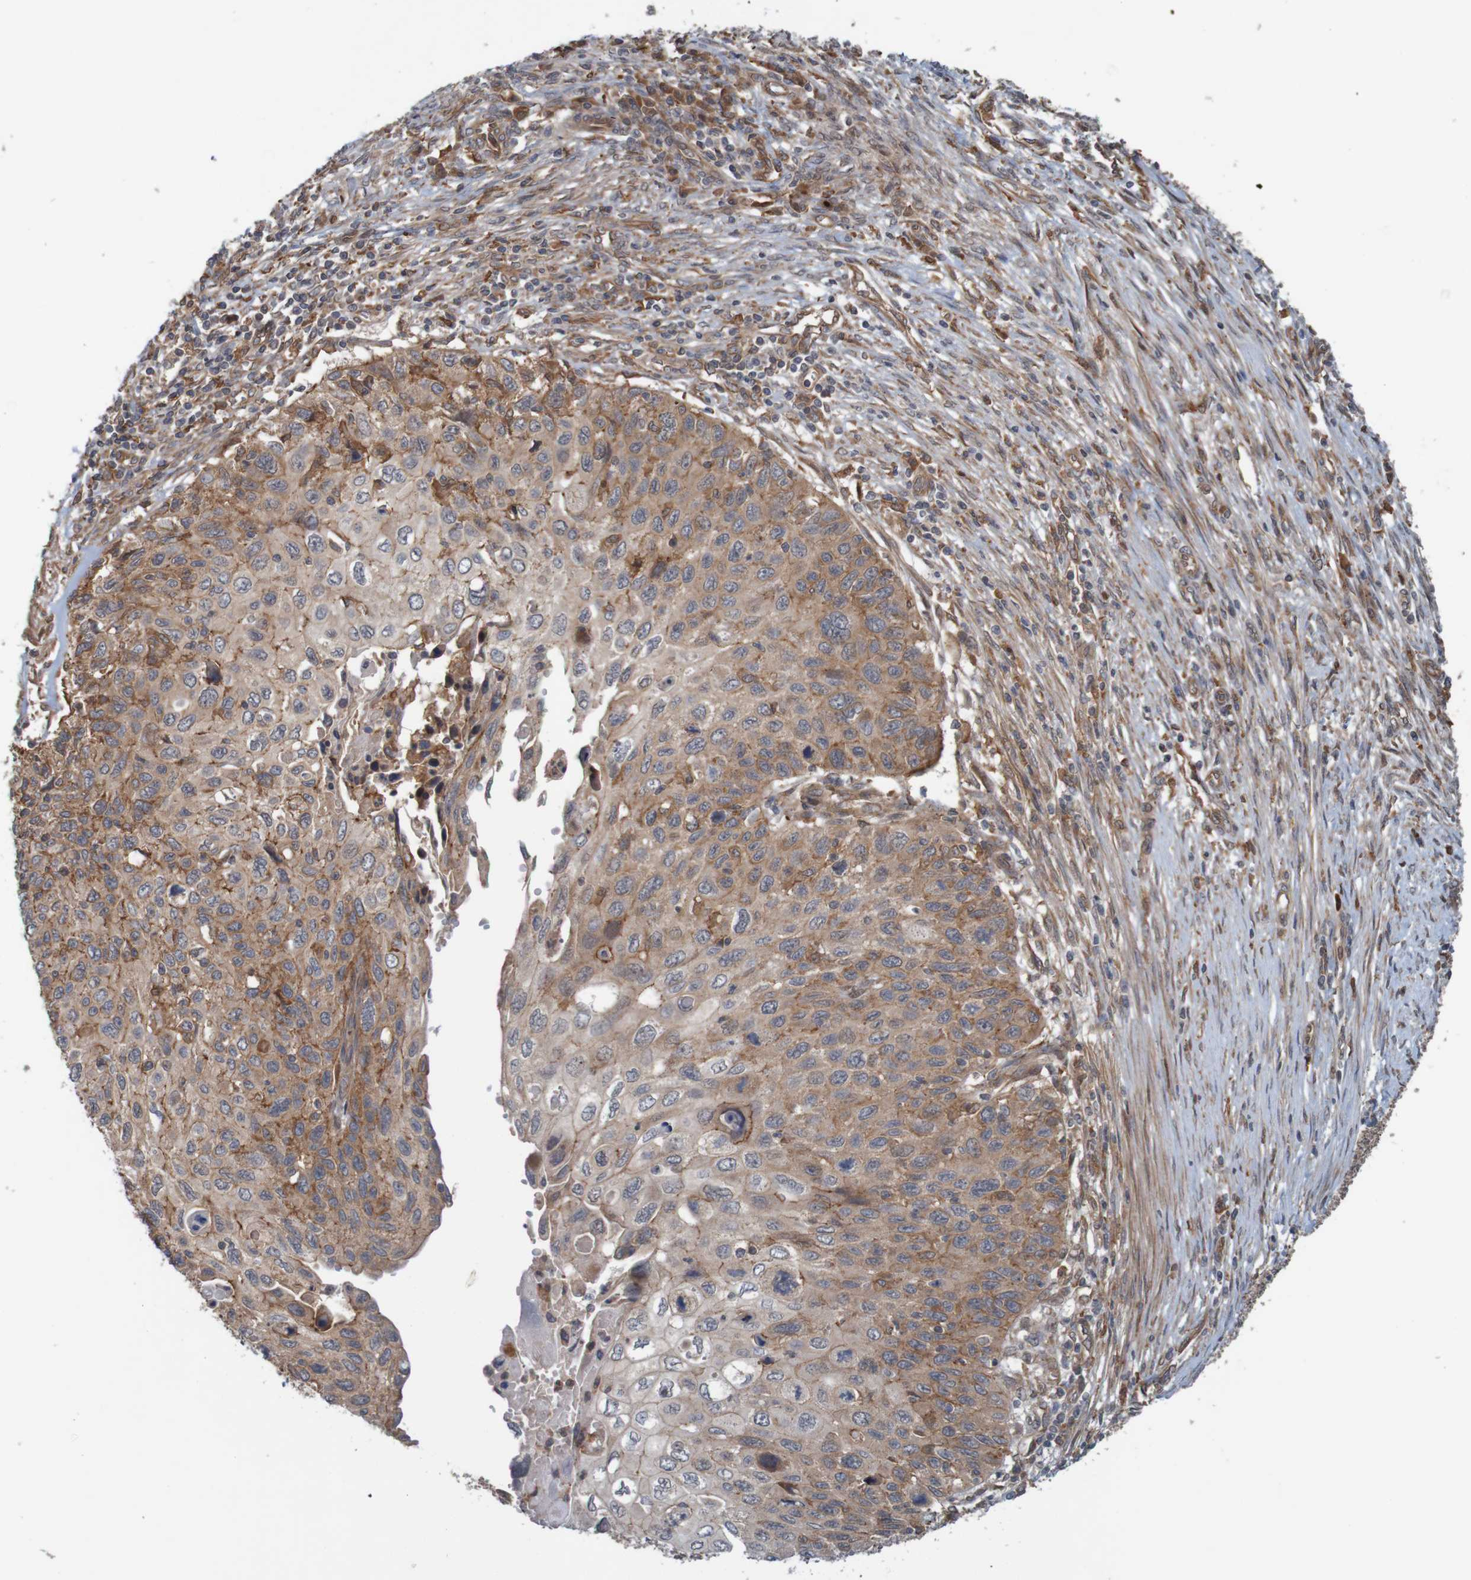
{"staining": {"intensity": "moderate", "quantity": ">75%", "location": "cytoplasmic/membranous"}, "tissue": "cervical cancer", "cell_type": "Tumor cells", "image_type": "cancer", "snomed": [{"axis": "morphology", "description": "Squamous cell carcinoma, NOS"}, {"axis": "topography", "description": "Cervix"}], "caption": "Human cervical cancer (squamous cell carcinoma) stained for a protein (brown) reveals moderate cytoplasmic/membranous positive positivity in about >75% of tumor cells.", "gene": "ARHGEF11", "patient": {"sex": "female", "age": 70}}